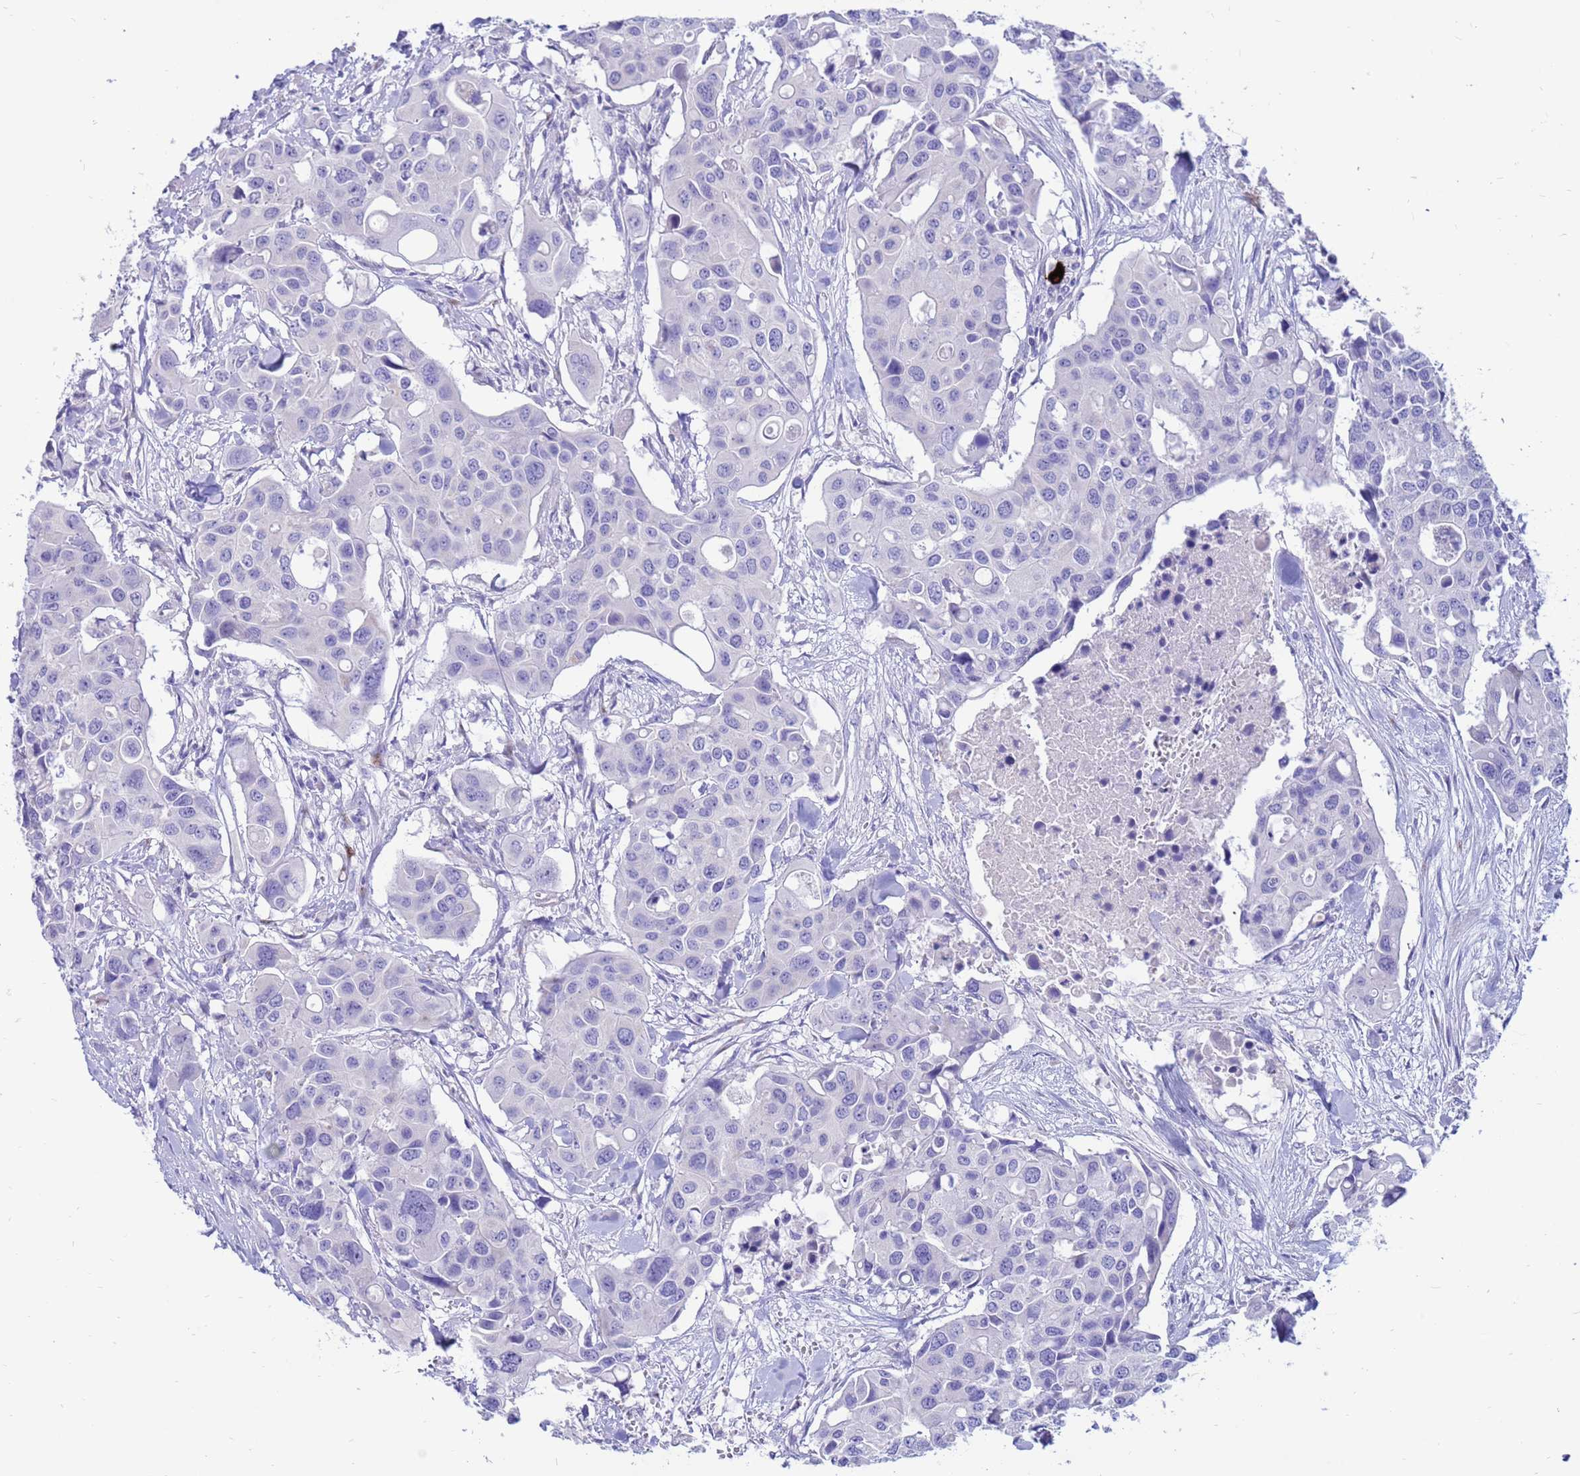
{"staining": {"intensity": "negative", "quantity": "none", "location": "none"}, "tissue": "colorectal cancer", "cell_type": "Tumor cells", "image_type": "cancer", "snomed": [{"axis": "morphology", "description": "Adenocarcinoma, NOS"}, {"axis": "topography", "description": "Colon"}], "caption": "There is no significant staining in tumor cells of adenocarcinoma (colorectal).", "gene": "PDE10A", "patient": {"sex": "male", "age": 77}}